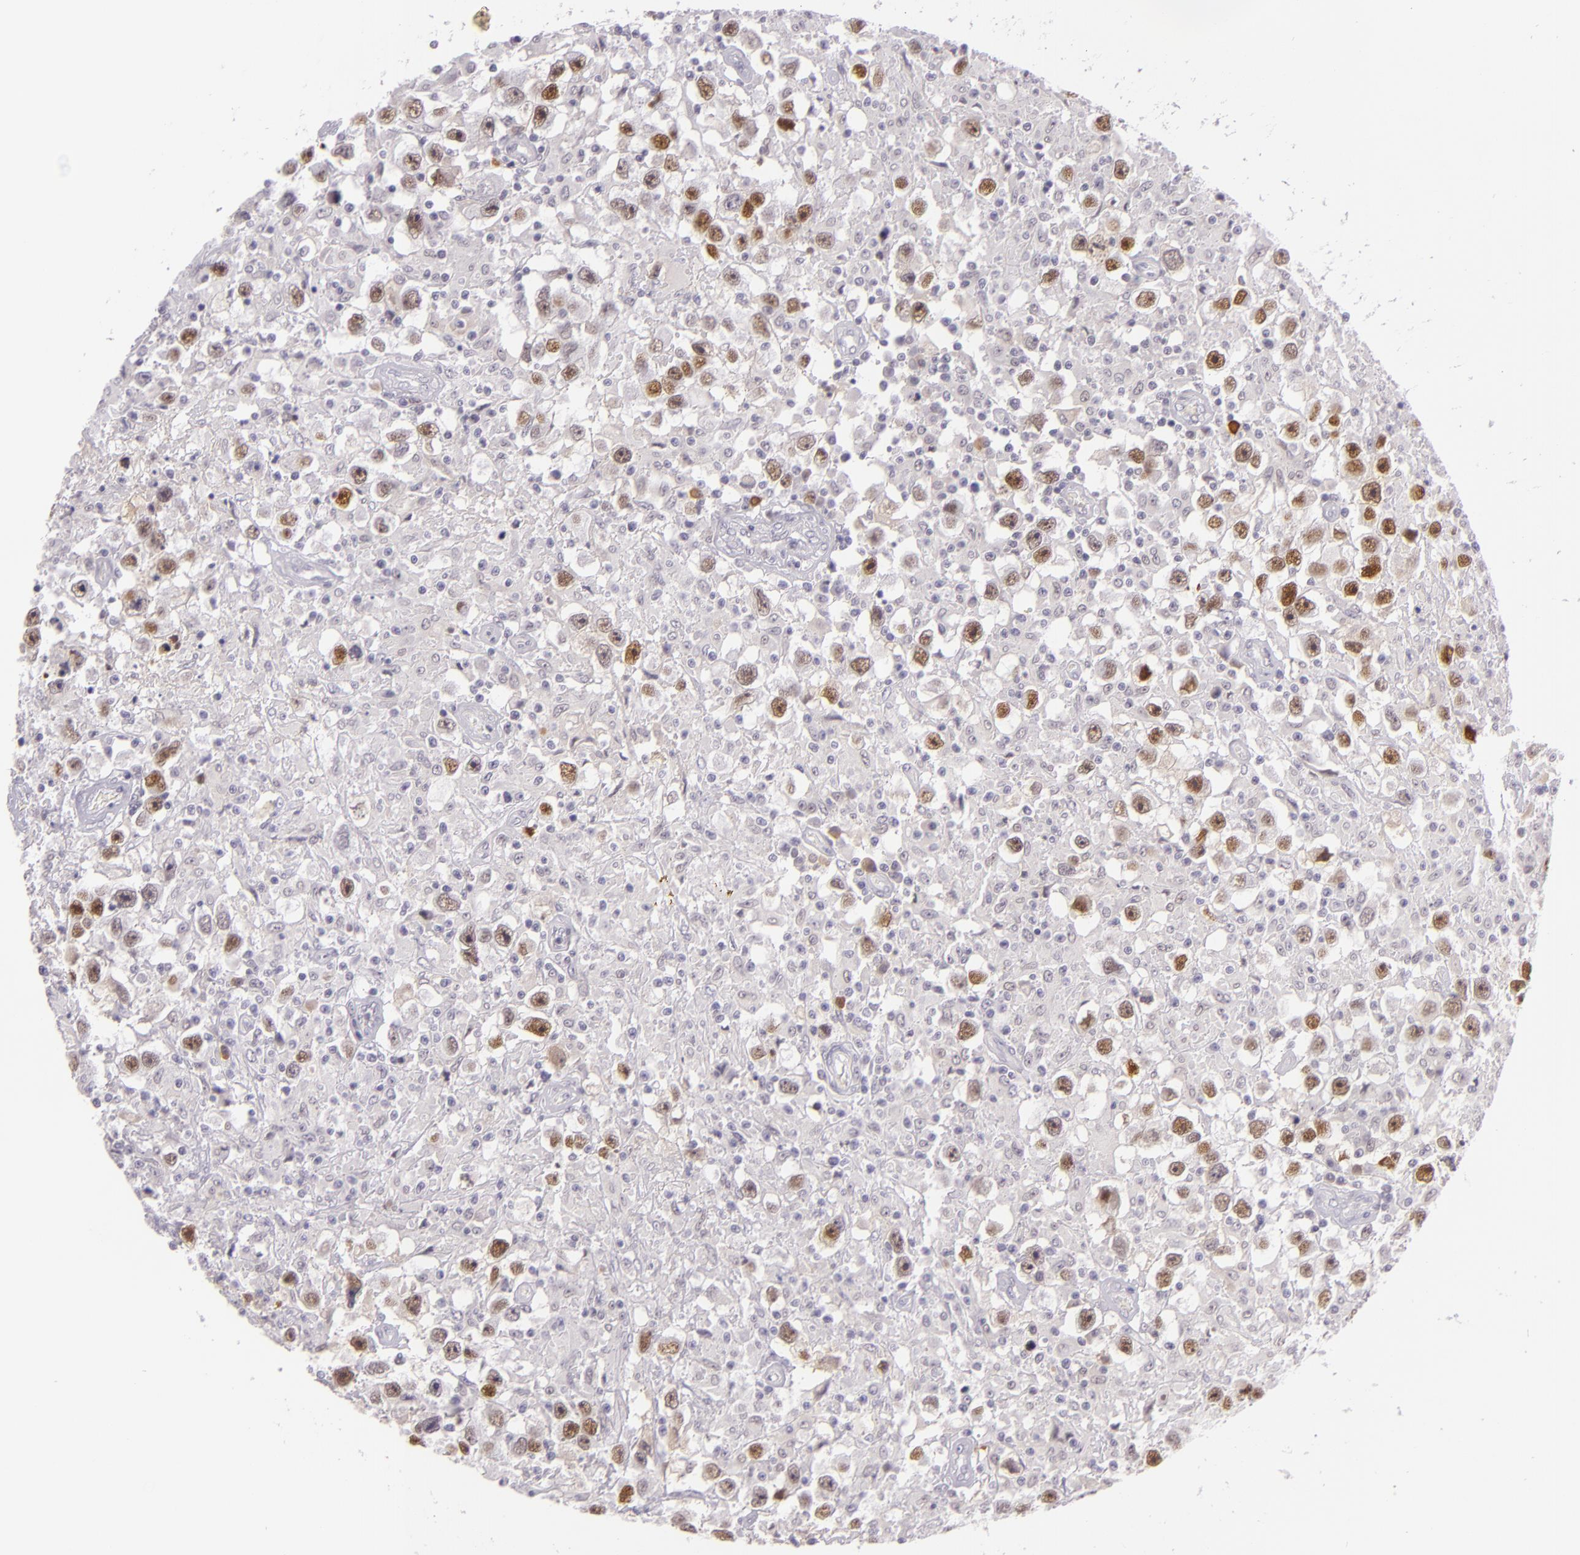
{"staining": {"intensity": "moderate", "quantity": "25%-75%", "location": "nuclear"}, "tissue": "testis cancer", "cell_type": "Tumor cells", "image_type": "cancer", "snomed": [{"axis": "morphology", "description": "Seminoma, NOS"}, {"axis": "topography", "description": "Testis"}], "caption": "A photomicrograph showing moderate nuclear expression in about 25%-75% of tumor cells in testis seminoma, as visualized by brown immunohistochemical staining.", "gene": "CHEK2", "patient": {"sex": "male", "age": 34}}